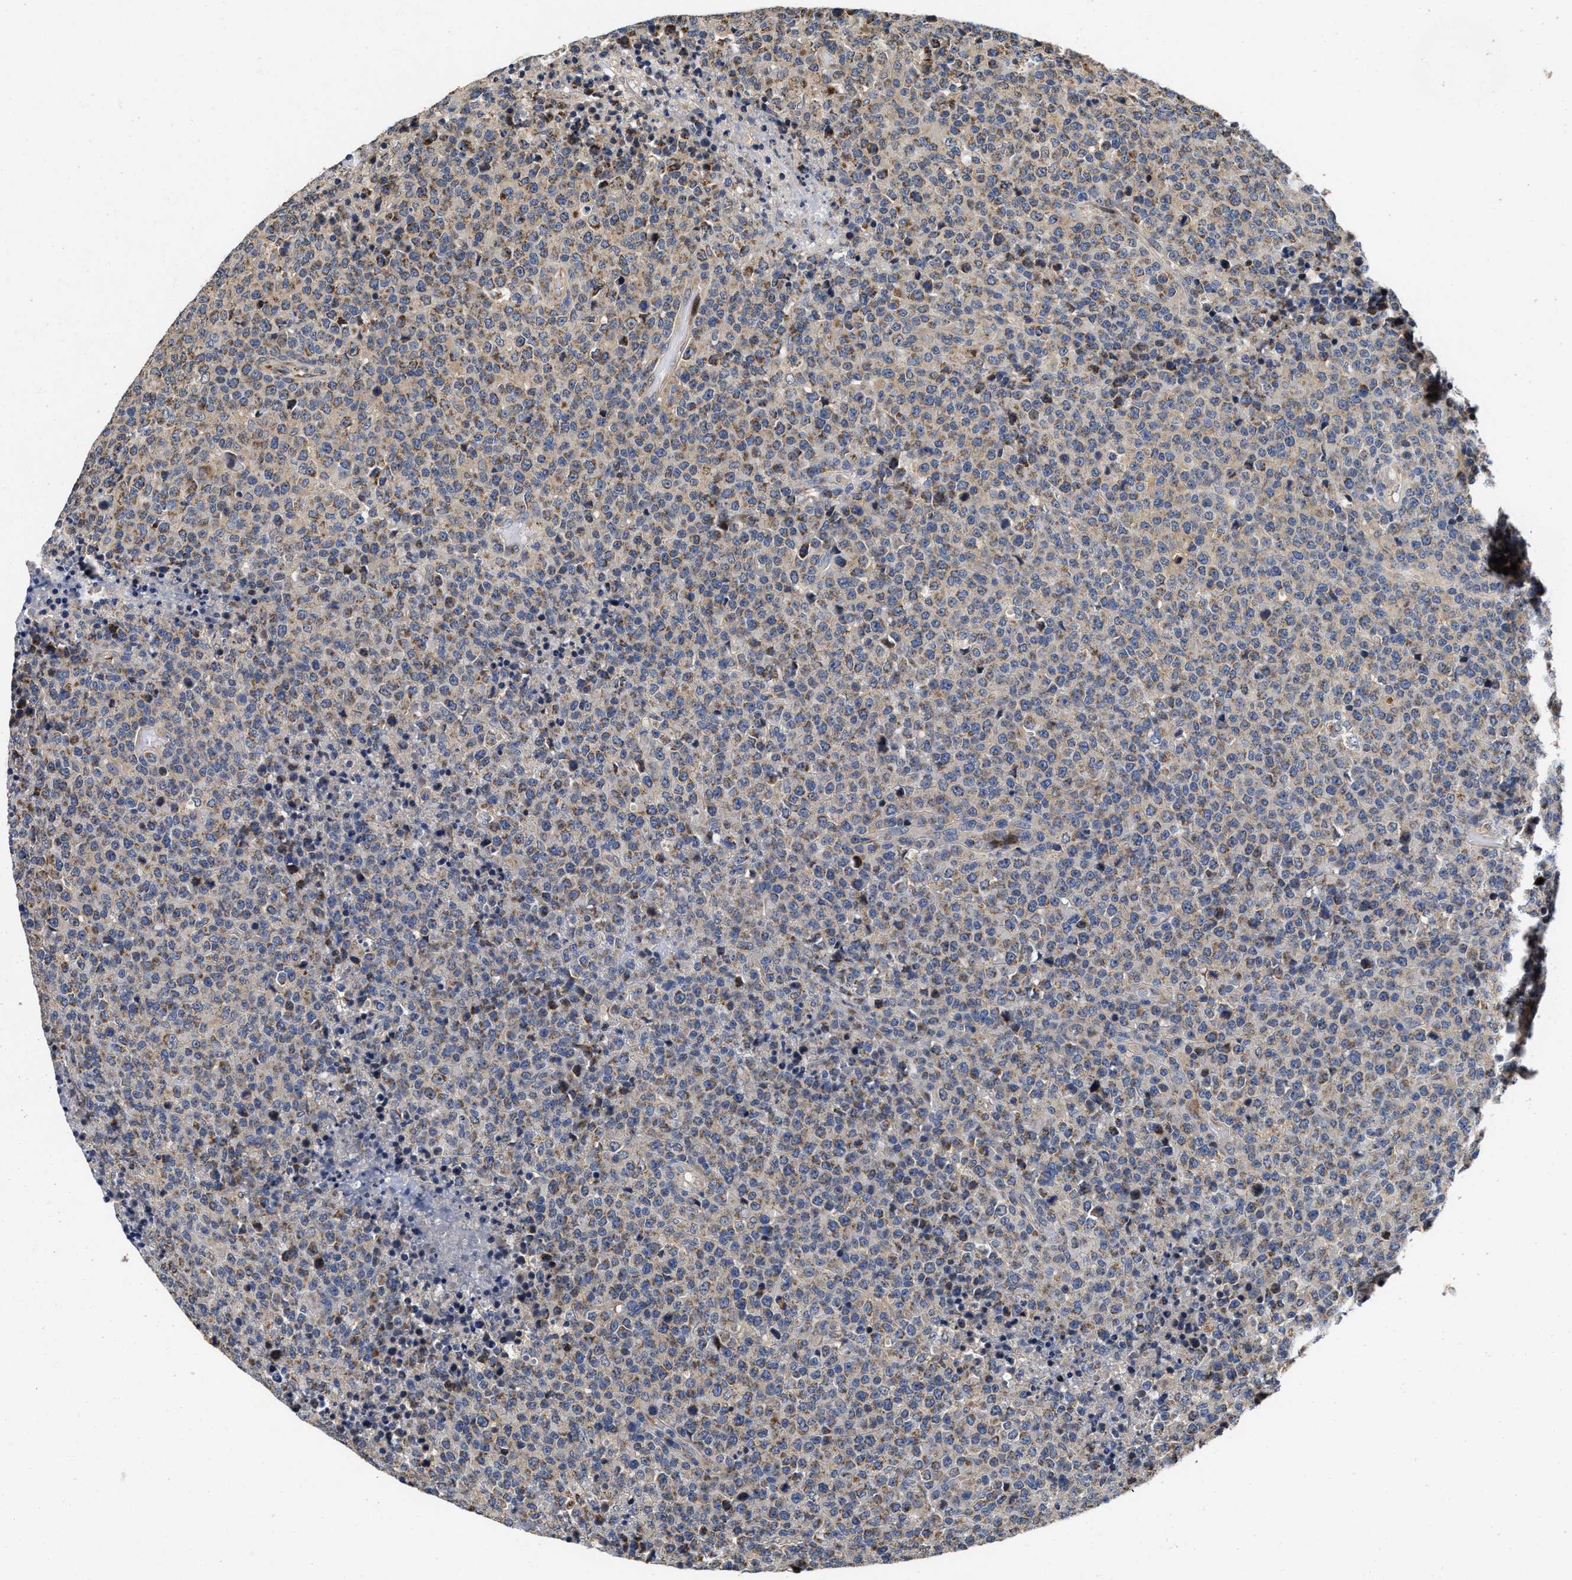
{"staining": {"intensity": "moderate", "quantity": "25%-75%", "location": "cytoplasmic/membranous"}, "tissue": "lymphoma", "cell_type": "Tumor cells", "image_type": "cancer", "snomed": [{"axis": "morphology", "description": "Malignant lymphoma, non-Hodgkin's type, High grade"}, {"axis": "topography", "description": "Lymph node"}], "caption": "The immunohistochemical stain shows moderate cytoplasmic/membranous staining in tumor cells of malignant lymphoma, non-Hodgkin's type (high-grade) tissue.", "gene": "SCYL2", "patient": {"sex": "male", "age": 13}}